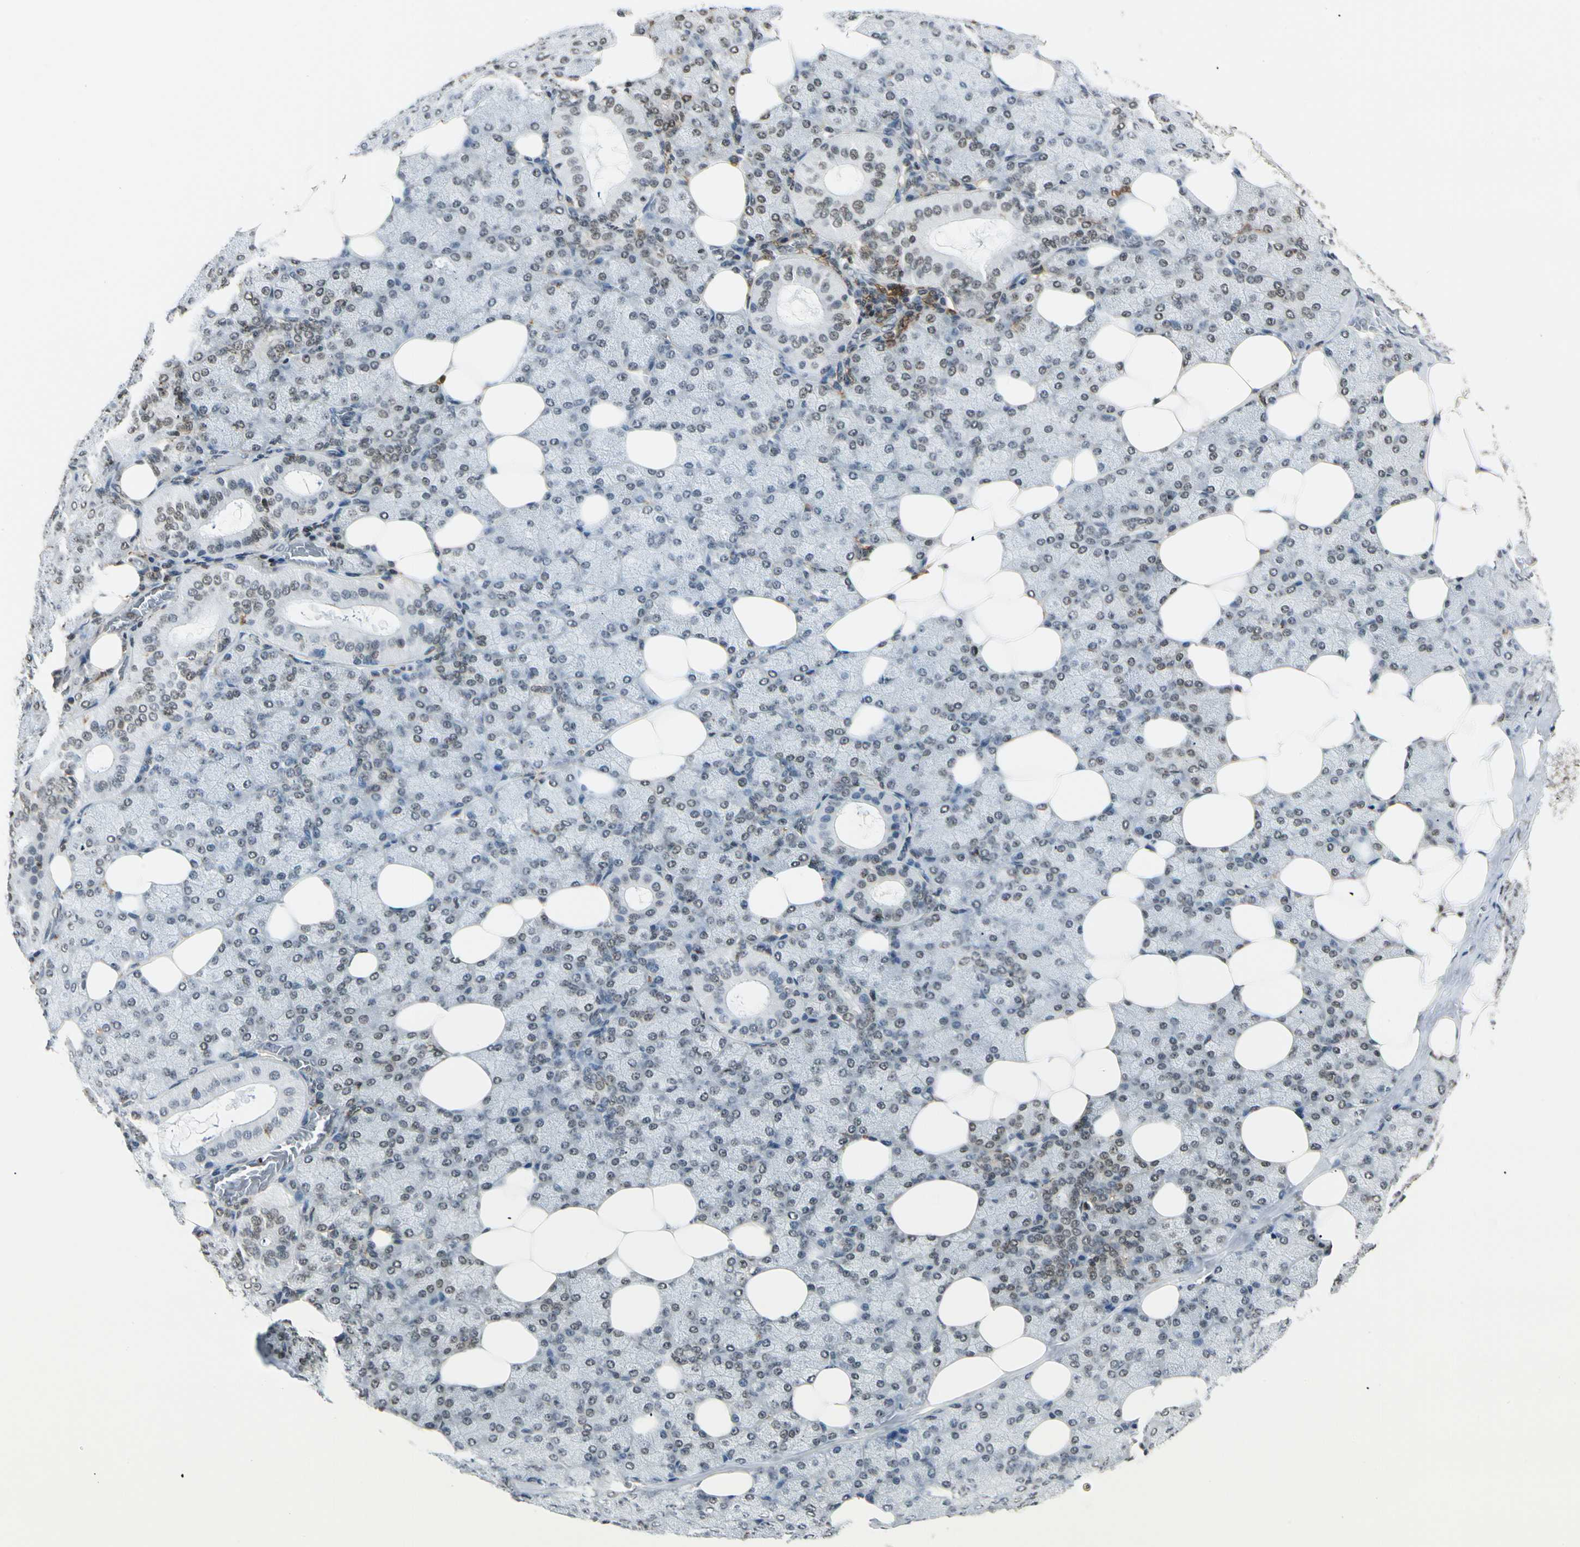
{"staining": {"intensity": "weak", "quantity": "25%-75%", "location": "nuclear"}, "tissue": "salivary gland", "cell_type": "Glandular cells", "image_type": "normal", "snomed": [{"axis": "morphology", "description": "Normal tissue, NOS"}, {"axis": "topography", "description": "Lymph node"}, {"axis": "topography", "description": "Salivary gland"}], "caption": "A high-resolution photomicrograph shows immunohistochemistry staining of normal salivary gland, which exhibits weak nuclear expression in about 25%-75% of glandular cells. (brown staining indicates protein expression, while blue staining denotes nuclei).", "gene": "FER", "patient": {"sex": "male", "age": 8}}